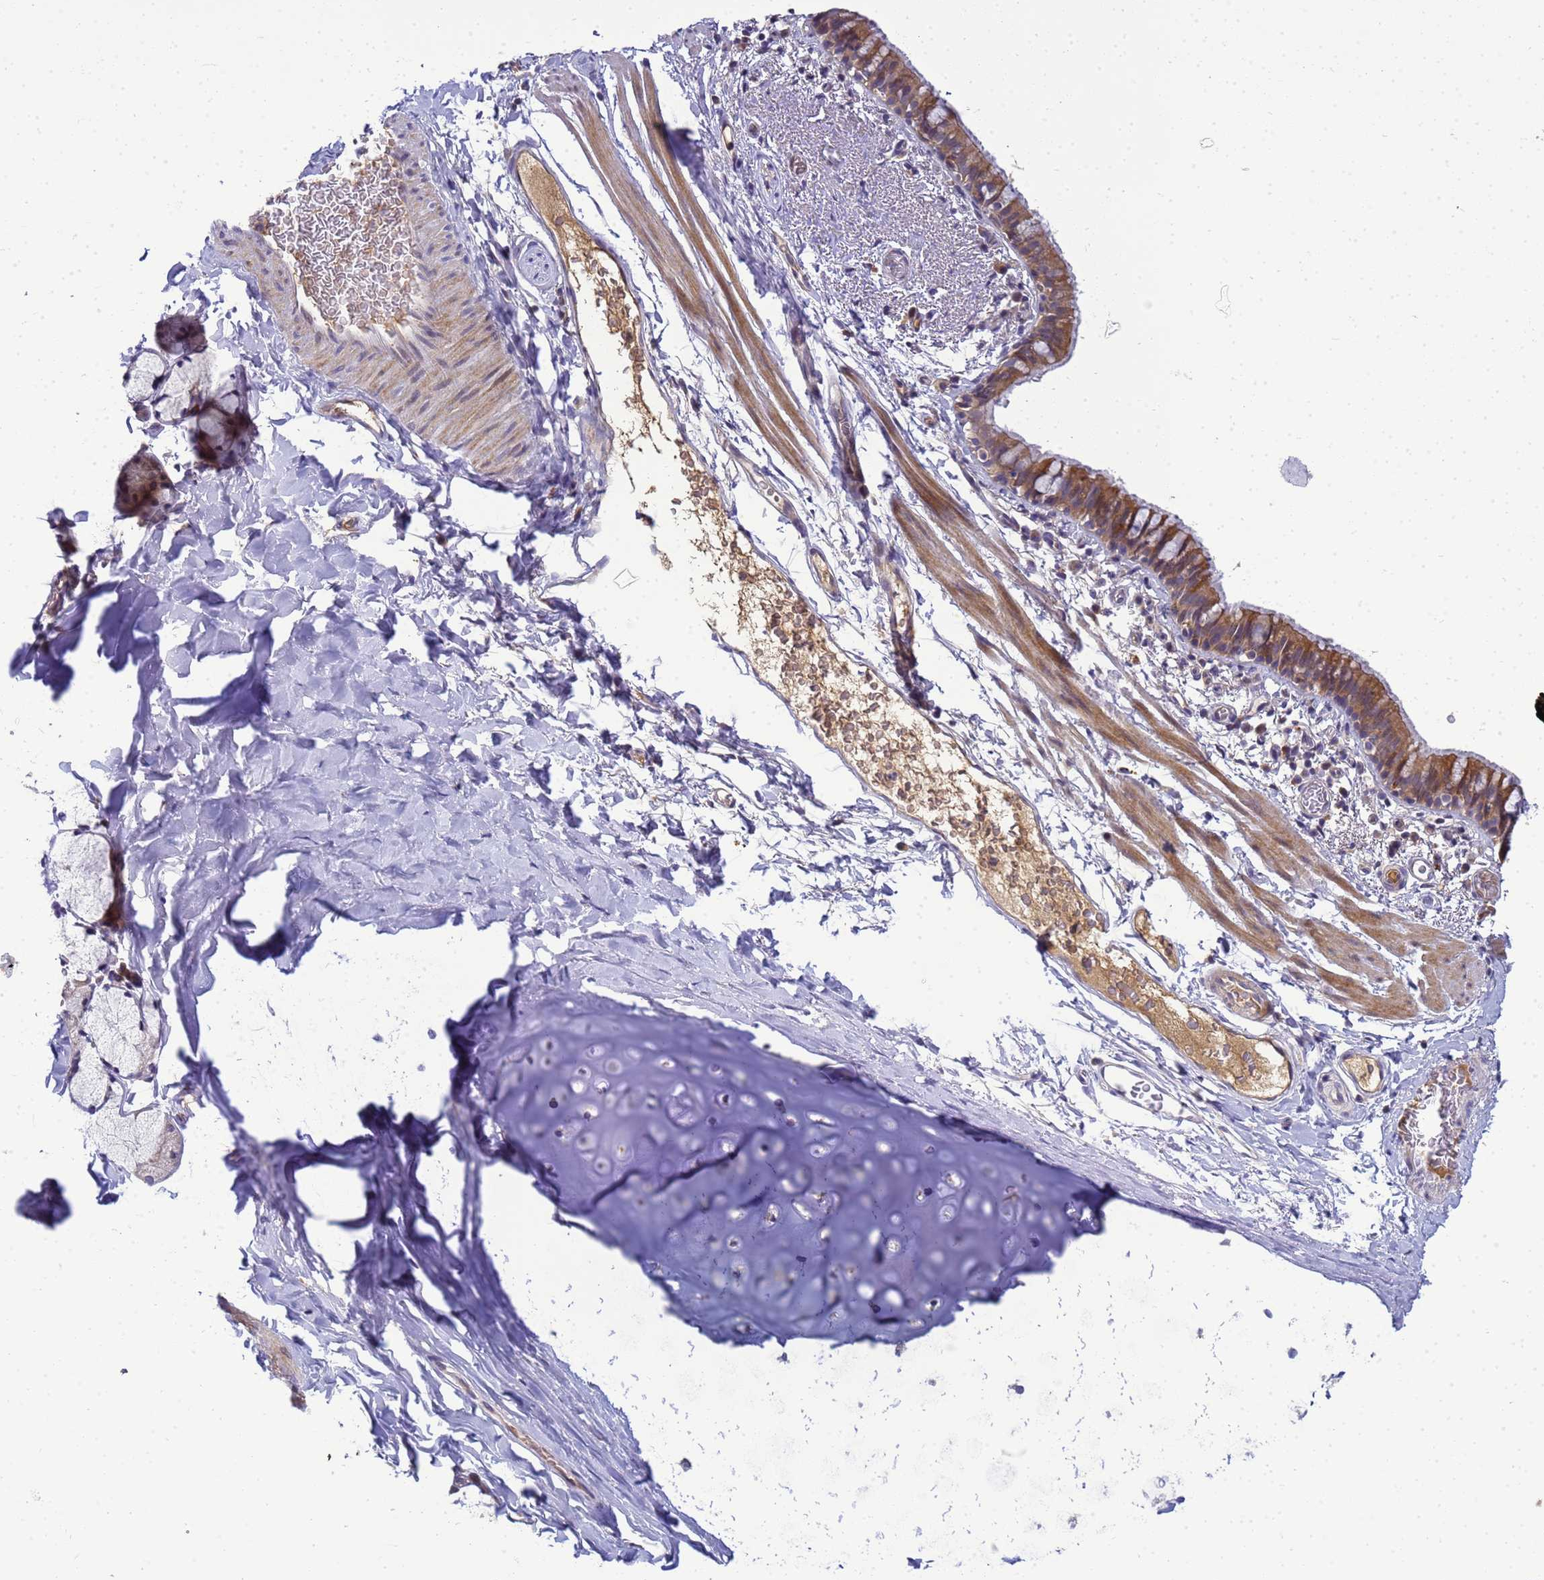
{"staining": {"intensity": "moderate", "quantity": ">75%", "location": "cytoplasmic/membranous"}, "tissue": "bronchus", "cell_type": "Respiratory epithelial cells", "image_type": "normal", "snomed": [{"axis": "morphology", "description": "Normal tissue, NOS"}, {"axis": "topography", "description": "Cartilage tissue"}, {"axis": "topography", "description": "Bronchus"}], "caption": "Moderate cytoplasmic/membranous positivity is appreciated in approximately >75% of respiratory epithelial cells in normal bronchus.", "gene": "TMEM74B", "patient": {"sex": "female", "age": 36}}